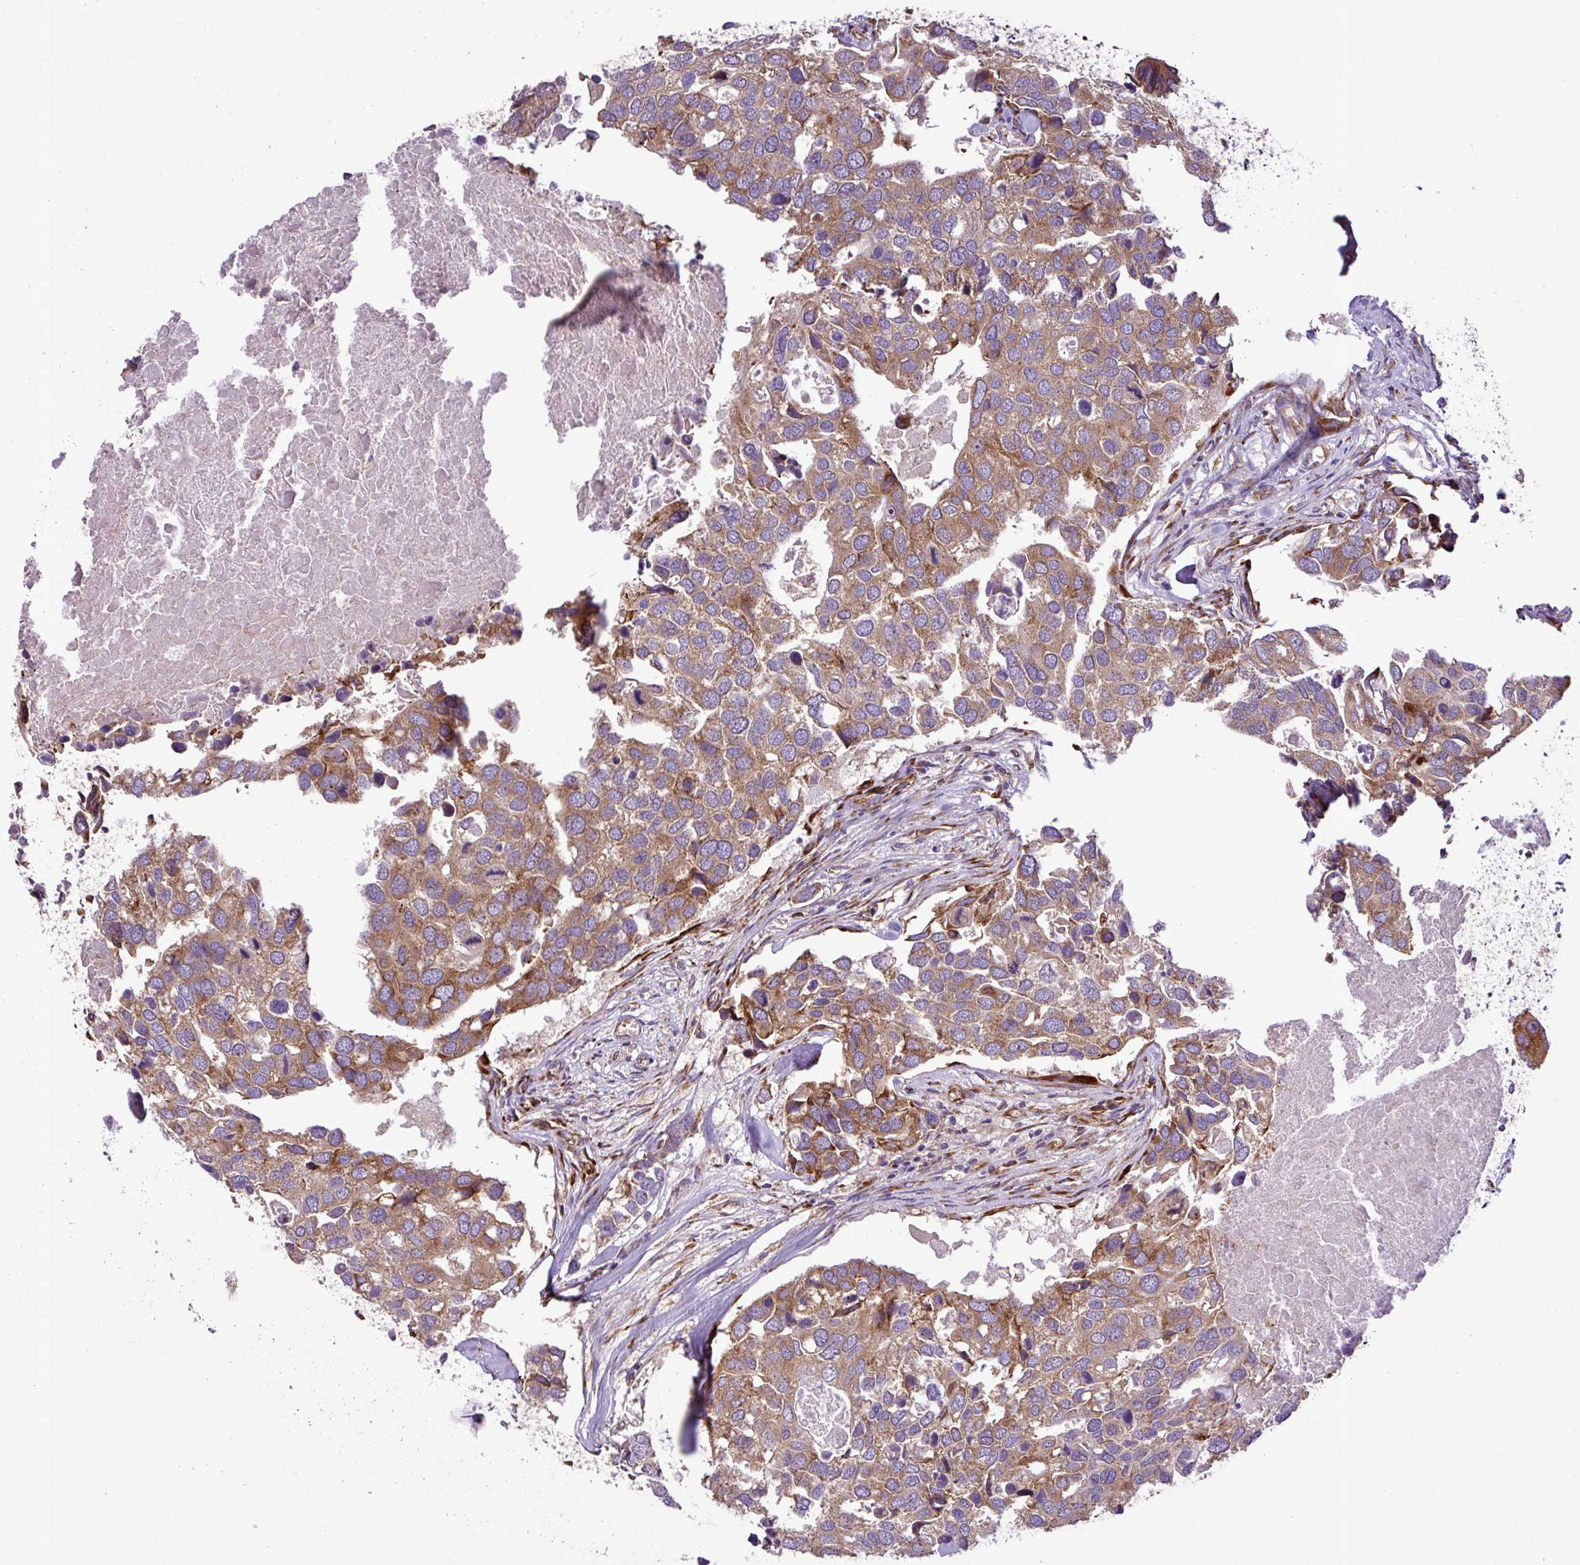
{"staining": {"intensity": "moderate", "quantity": ">75%", "location": "cytoplasmic/membranous"}, "tissue": "breast cancer", "cell_type": "Tumor cells", "image_type": "cancer", "snomed": [{"axis": "morphology", "description": "Duct carcinoma"}, {"axis": "topography", "description": "Breast"}], "caption": "An immunohistochemistry photomicrograph of tumor tissue is shown. Protein staining in brown highlights moderate cytoplasmic/membranous positivity in invasive ductal carcinoma (breast) within tumor cells.", "gene": "RPL13", "patient": {"sex": "female", "age": 83}}